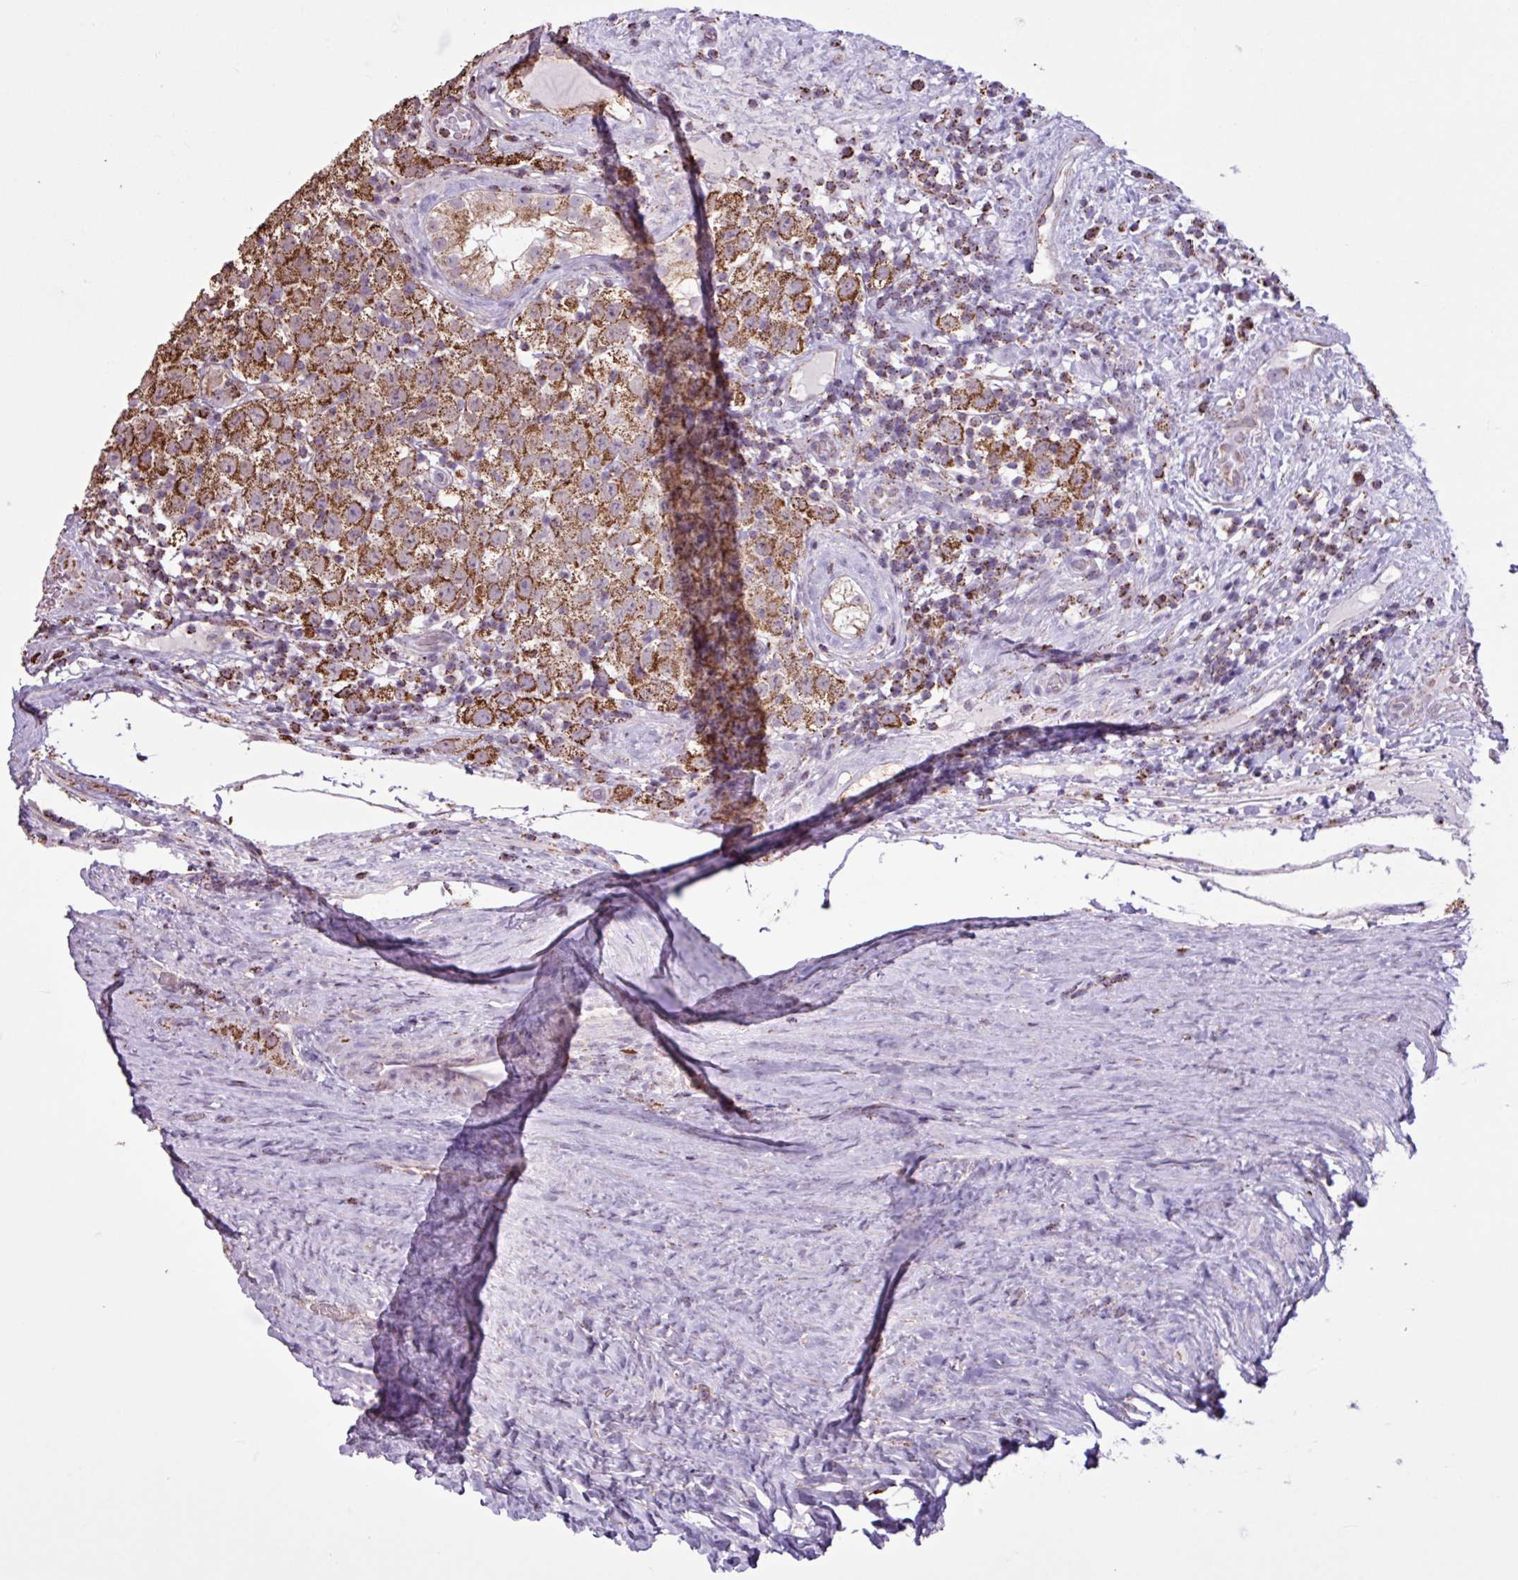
{"staining": {"intensity": "strong", "quantity": ">75%", "location": "cytoplasmic/membranous"}, "tissue": "testis cancer", "cell_type": "Tumor cells", "image_type": "cancer", "snomed": [{"axis": "morphology", "description": "Seminoma, NOS"}, {"axis": "morphology", "description": "Carcinoma, Embryonal, NOS"}, {"axis": "topography", "description": "Testis"}], "caption": "Testis embryonal carcinoma stained with immunohistochemistry (IHC) demonstrates strong cytoplasmic/membranous positivity in approximately >75% of tumor cells. (DAB IHC, brown staining for protein, blue staining for nuclei).", "gene": "ALG8", "patient": {"sex": "male", "age": 41}}